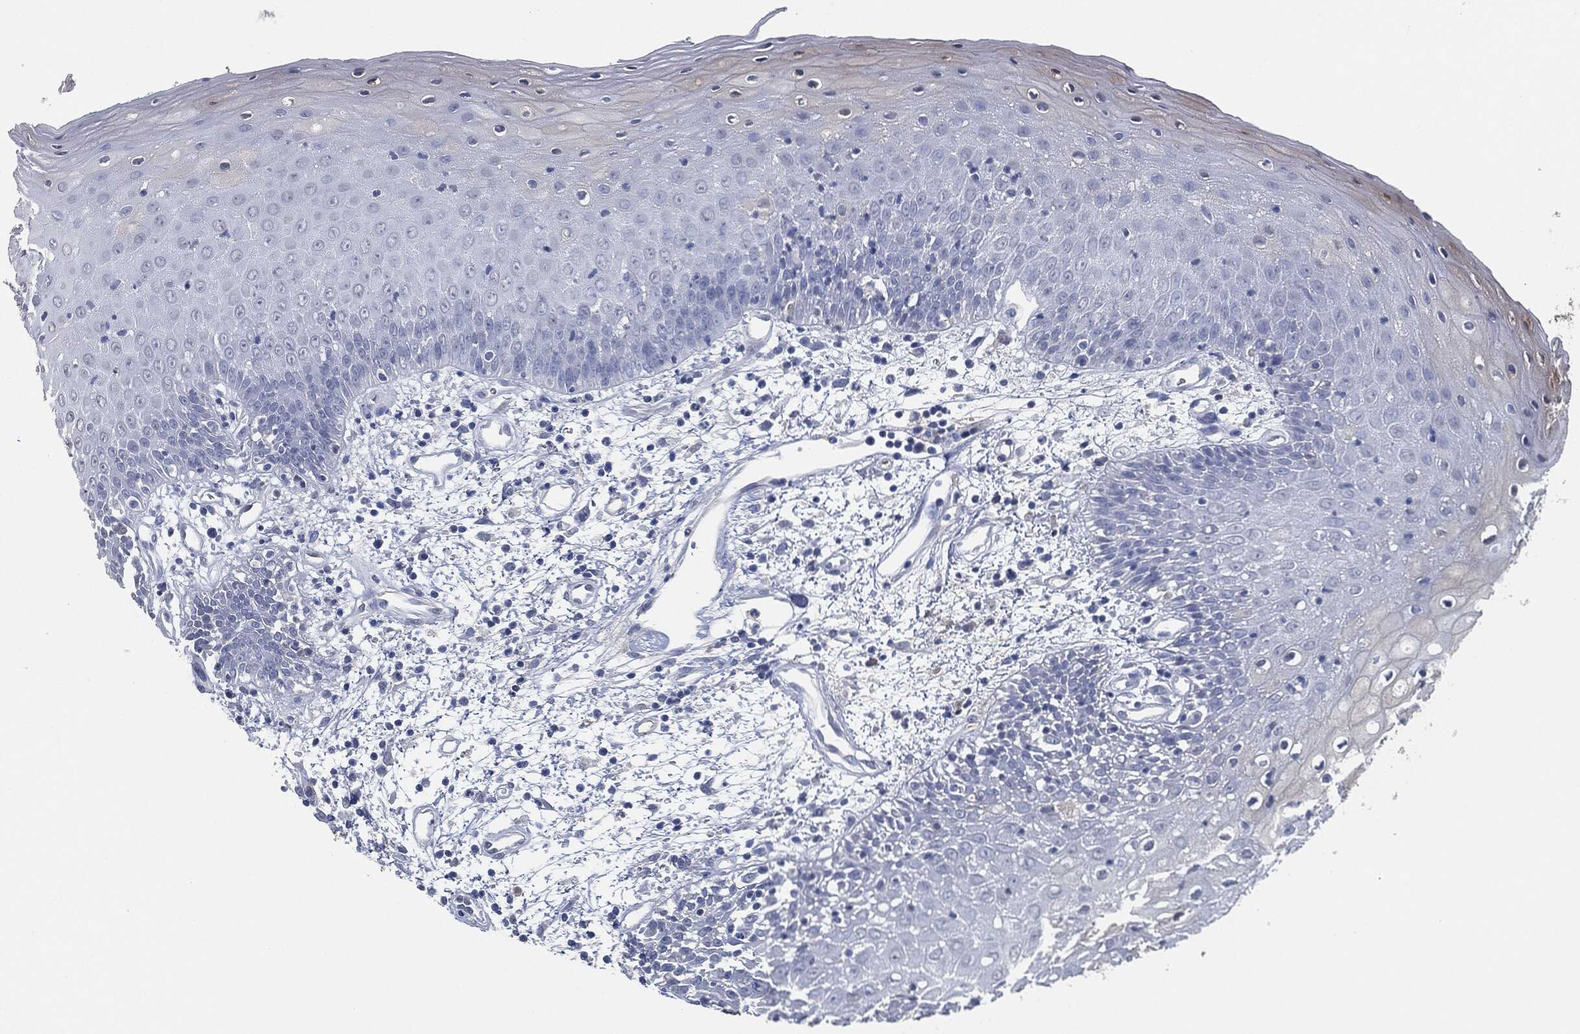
{"staining": {"intensity": "negative", "quantity": "none", "location": "none"}, "tissue": "oral mucosa", "cell_type": "Squamous epithelial cells", "image_type": "normal", "snomed": [{"axis": "morphology", "description": "Normal tissue, NOS"}, {"axis": "morphology", "description": "Squamous cell carcinoma, NOS"}, {"axis": "topography", "description": "Skeletal muscle"}, {"axis": "topography", "description": "Oral tissue"}, {"axis": "topography", "description": "Head-Neck"}], "caption": "IHC photomicrograph of benign oral mucosa: oral mucosa stained with DAB demonstrates no significant protein positivity in squamous epithelial cells.", "gene": "SIGLEC7", "patient": {"sex": "female", "age": 84}}